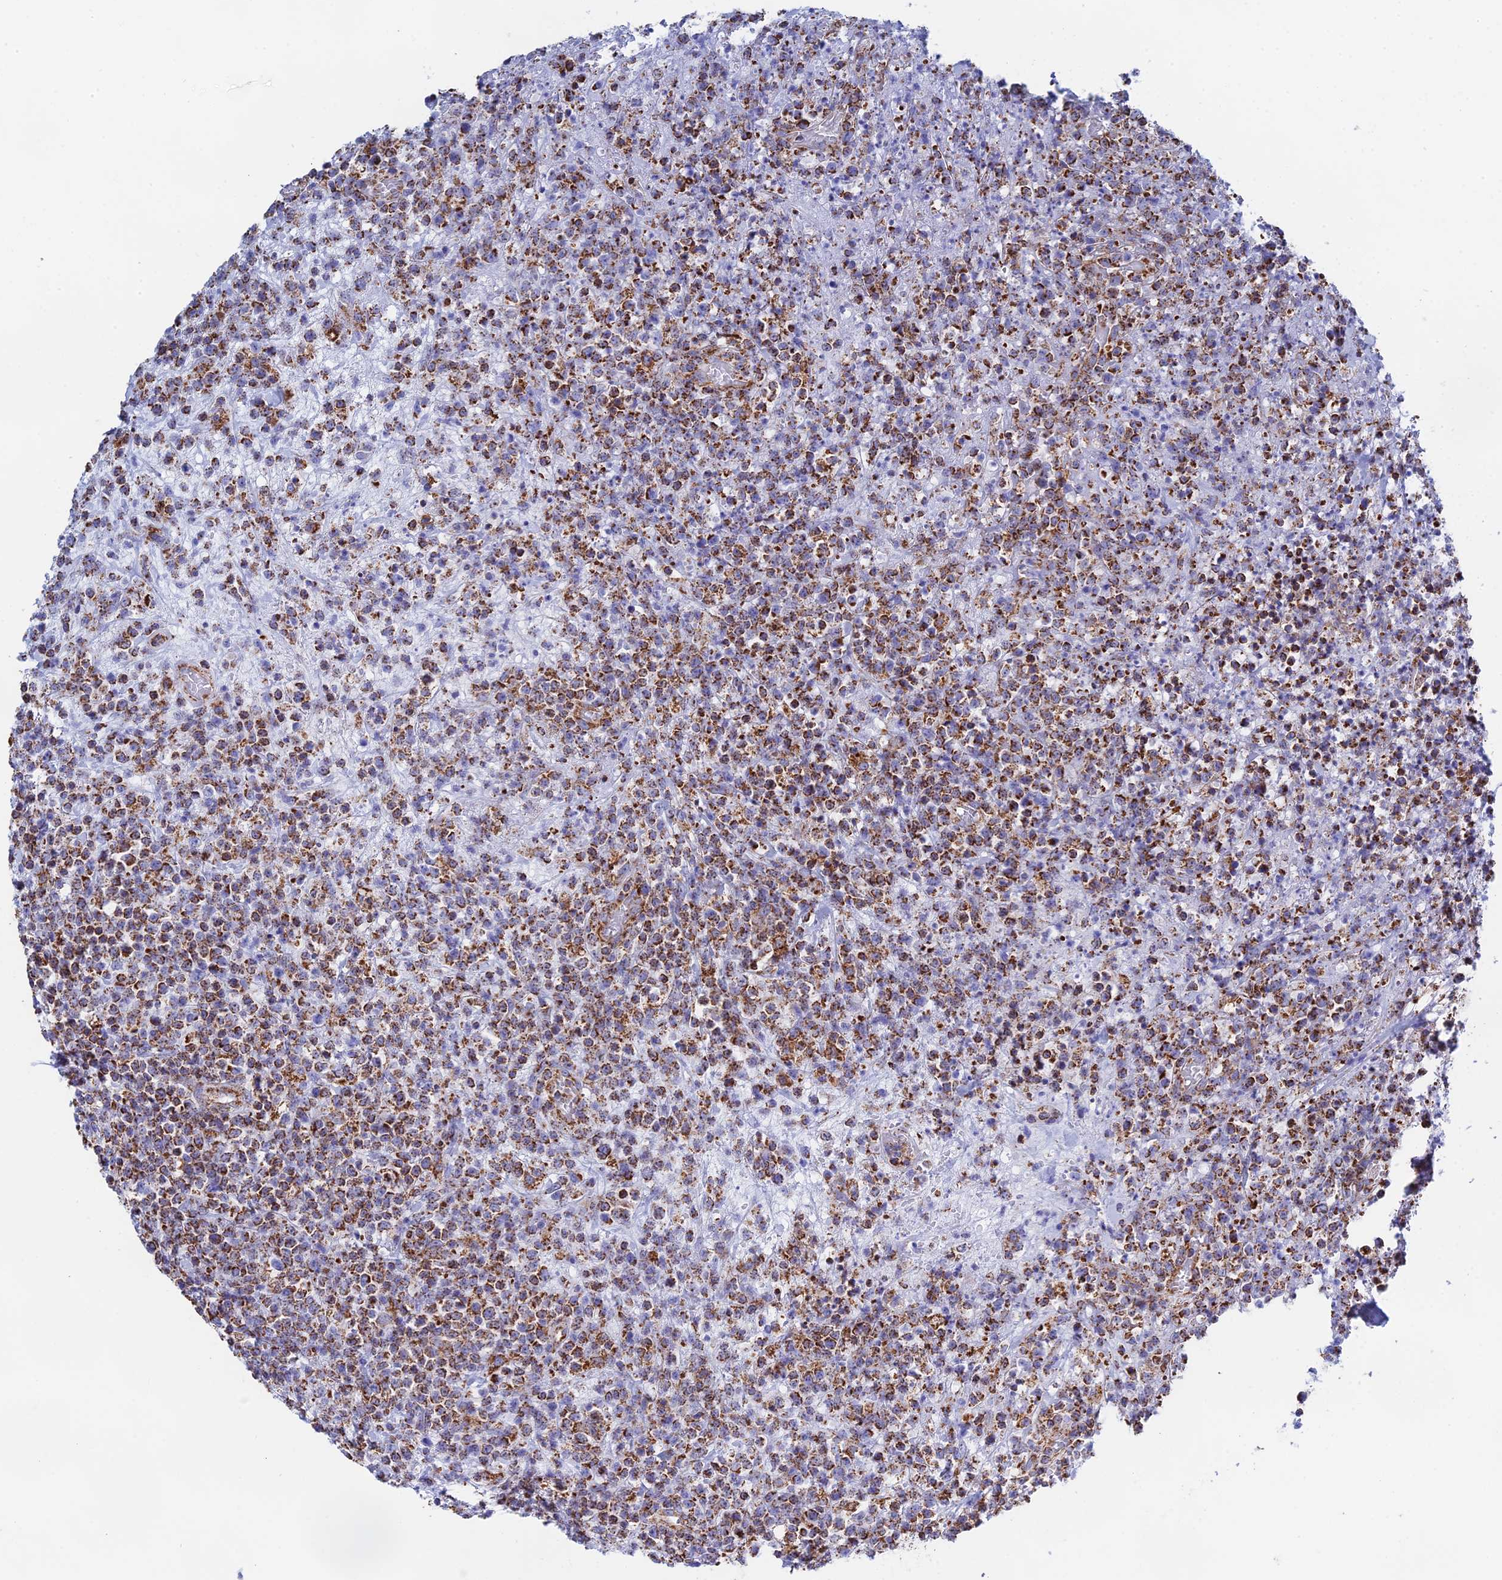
{"staining": {"intensity": "strong", "quantity": ">75%", "location": "cytoplasmic/membranous"}, "tissue": "lymphoma", "cell_type": "Tumor cells", "image_type": "cancer", "snomed": [{"axis": "morphology", "description": "Malignant lymphoma, non-Hodgkin's type, High grade"}, {"axis": "topography", "description": "Colon"}], "caption": "Immunohistochemical staining of lymphoma reveals strong cytoplasmic/membranous protein staining in approximately >75% of tumor cells.", "gene": "NDUFA5", "patient": {"sex": "female", "age": 53}}